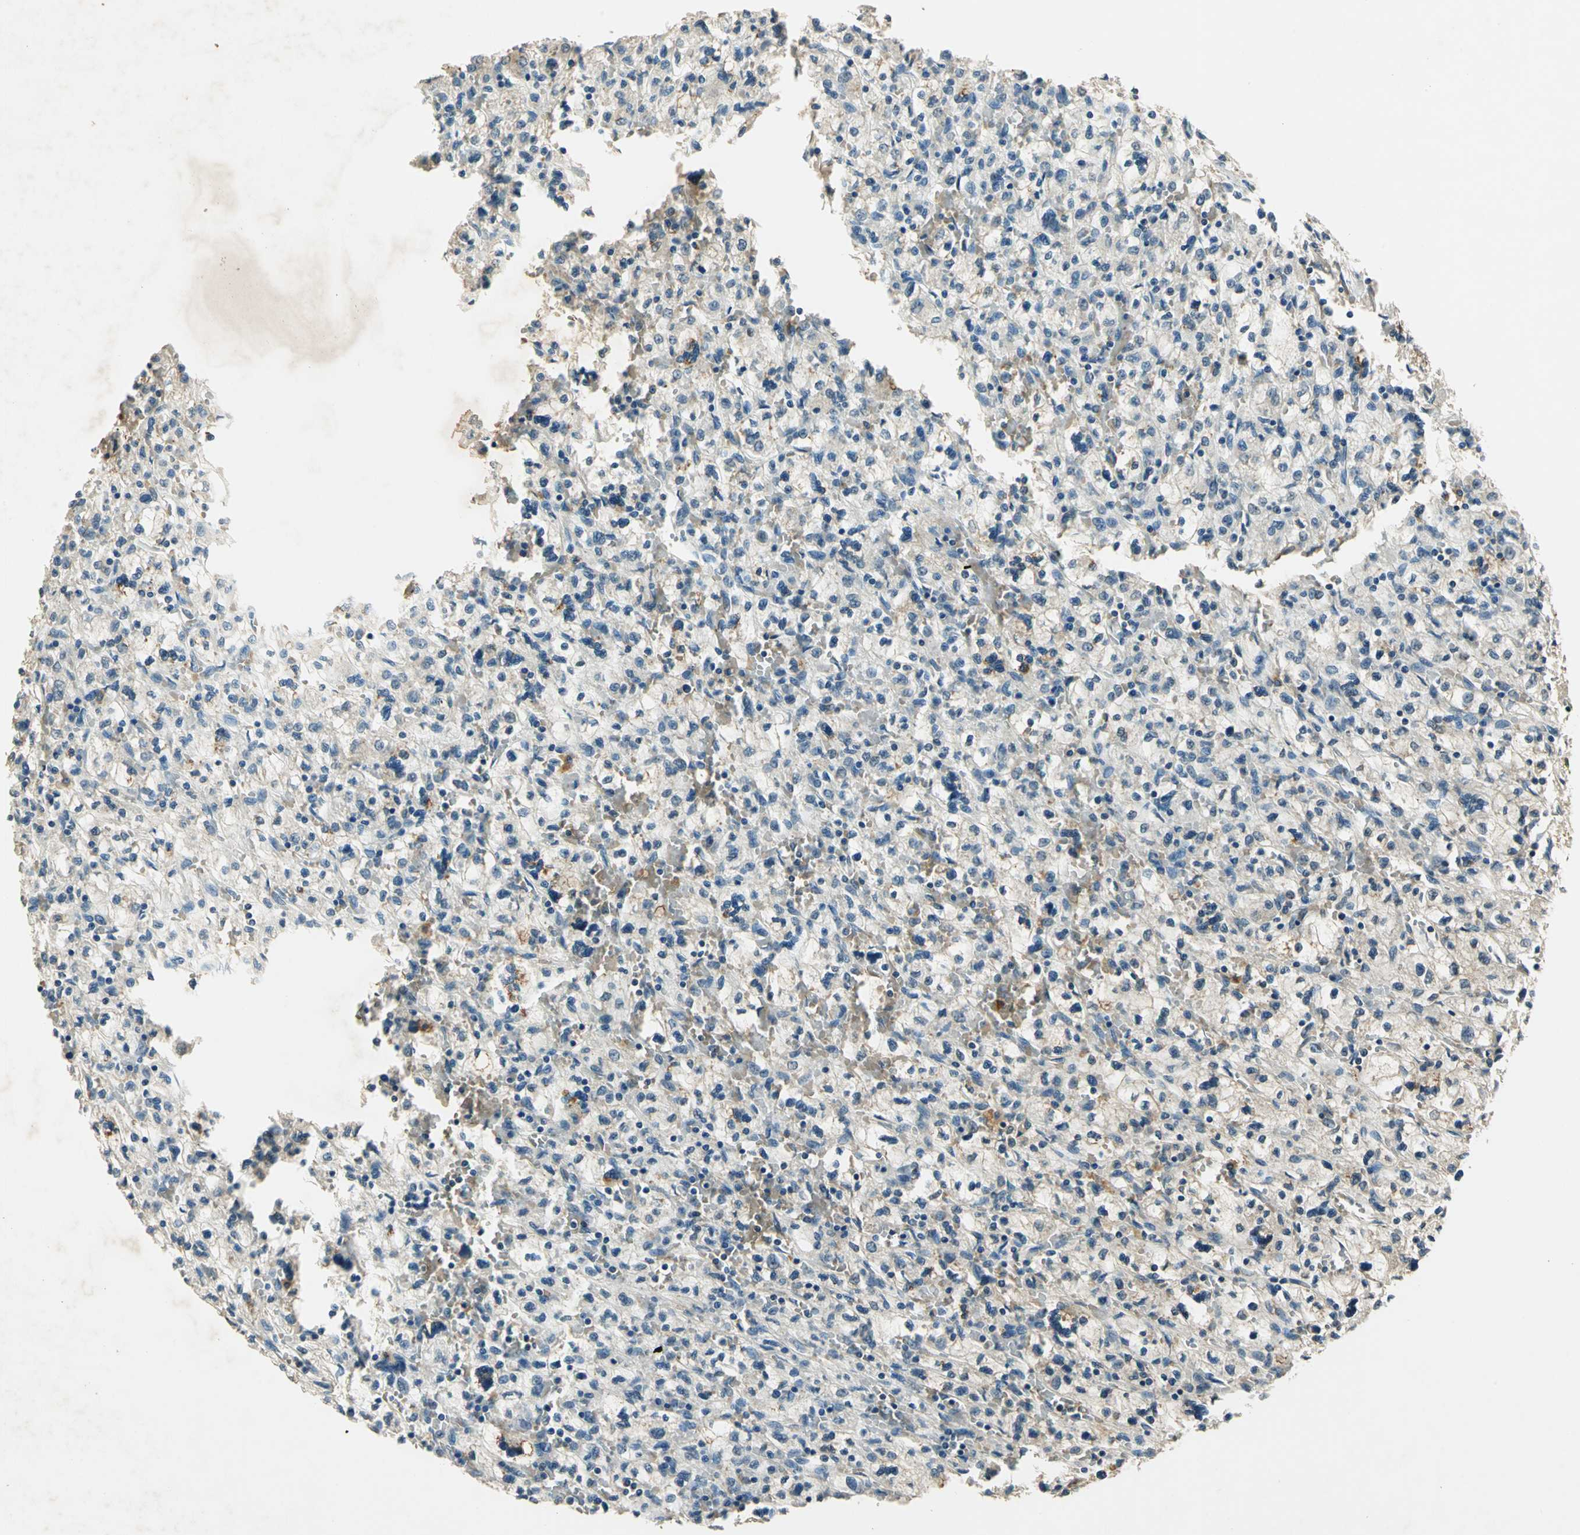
{"staining": {"intensity": "weak", "quantity": "<25%", "location": "cytoplasmic/membranous"}, "tissue": "renal cancer", "cell_type": "Tumor cells", "image_type": "cancer", "snomed": [{"axis": "morphology", "description": "Adenocarcinoma, NOS"}, {"axis": "topography", "description": "Kidney"}], "caption": "The immunohistochemistry (IHC) image has no significant expression in tumor cells of renal cancer tissue. (Stains: DAB immunohistochemistry with hematoxylin counter stain, Microscopy: brightfield microscopy at high magnification).", "gene": "KEAP1", "patient": {"sex": "female", "age": 83}}